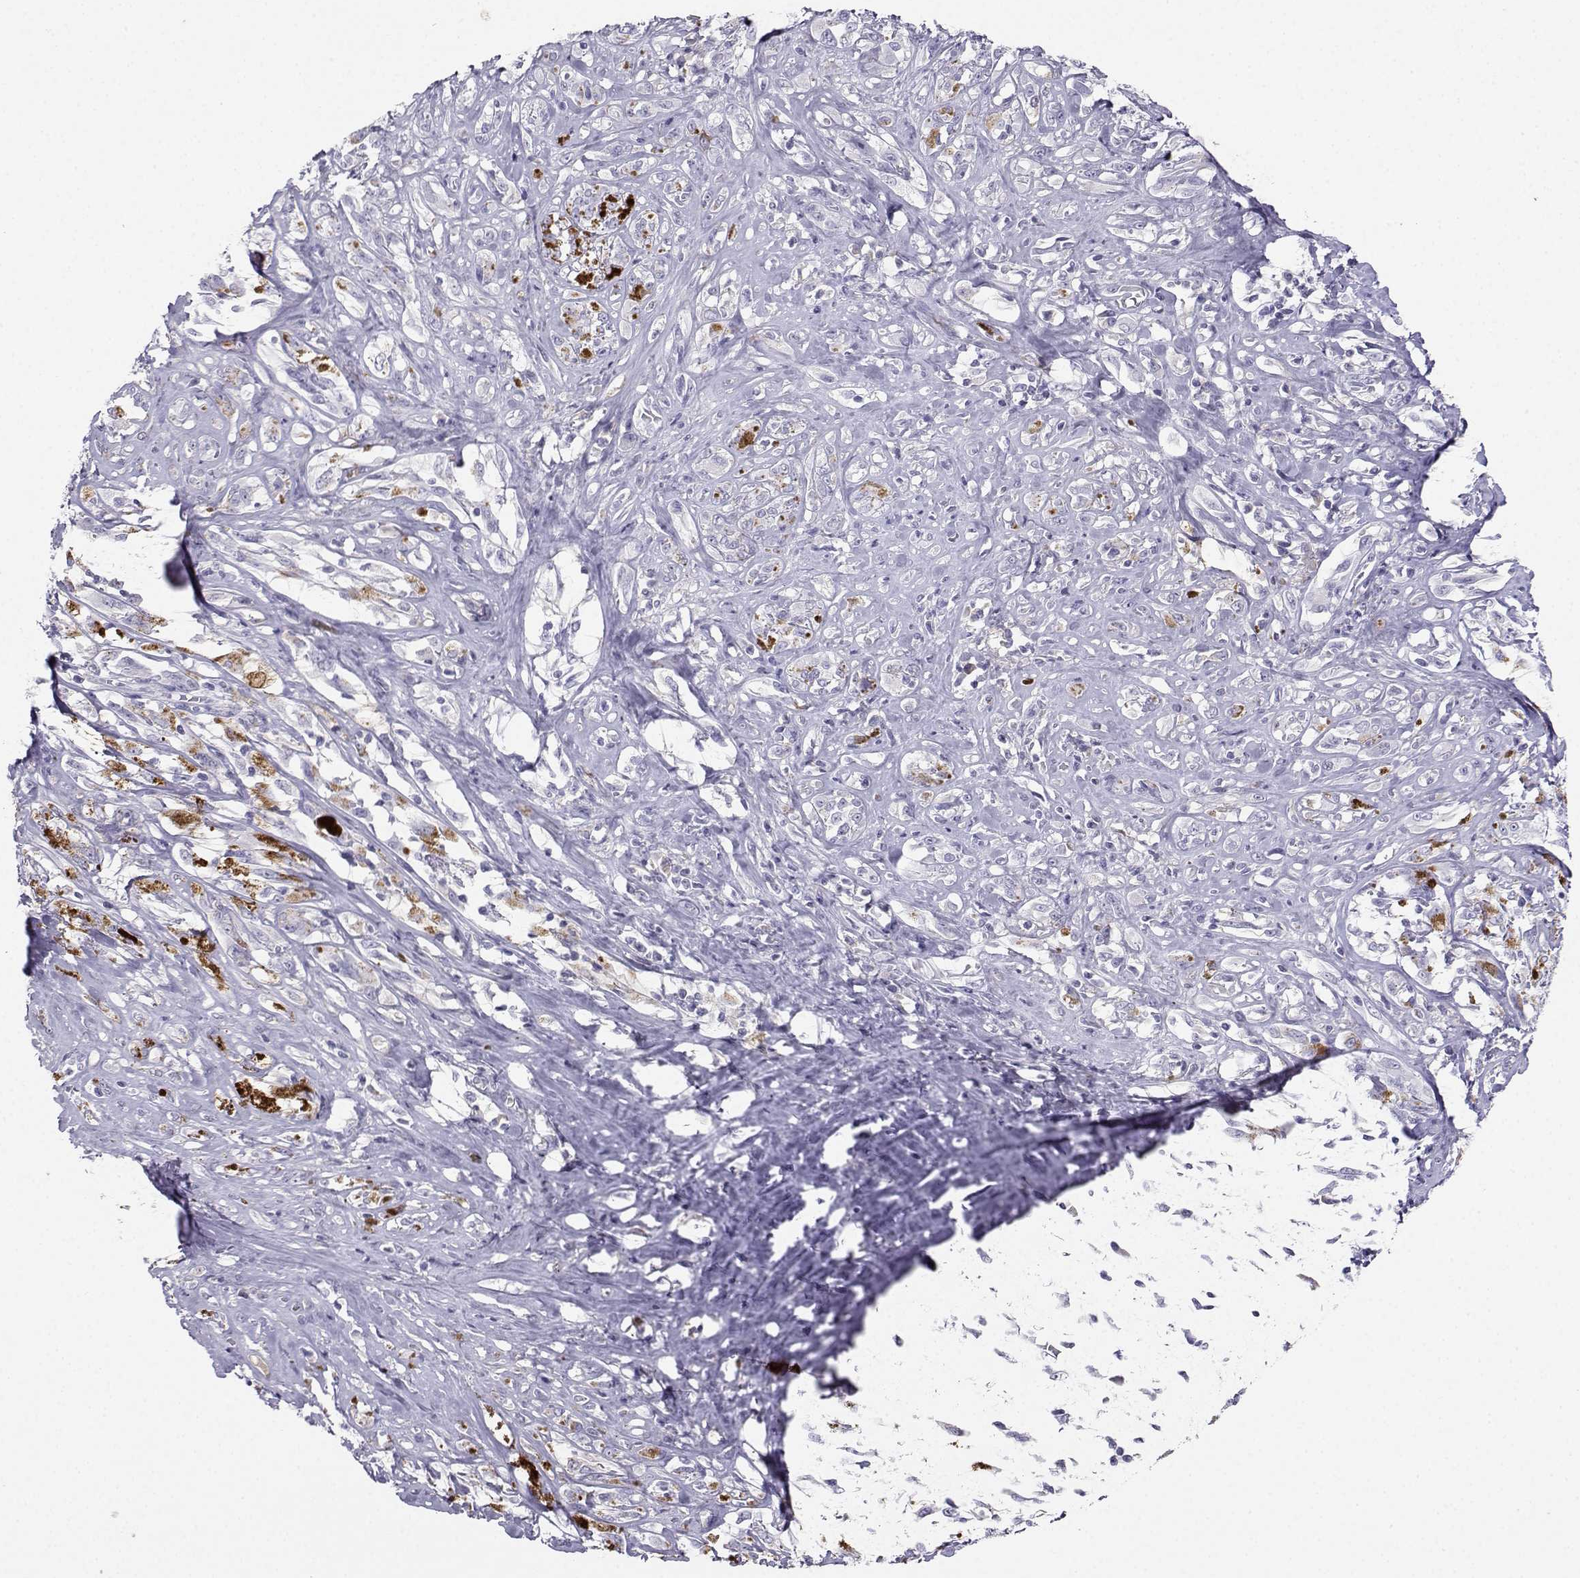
{"staining": {"intensity": "negative", "quantity": "none", "location": "none"}, "tissue": "melanoma", "cell_type": "Tumor cells", "image_type": "cancer", "snomed": [{"axis": "morphology", "description": "Malignant melanoma, NOS"}, {"axis": "topography", "description": "Skin"}], "caption": "Tumor cells show no significant expression in melanoma.", "gene": "GRIK4", "patient": {"sex": "female", "age": 91}}